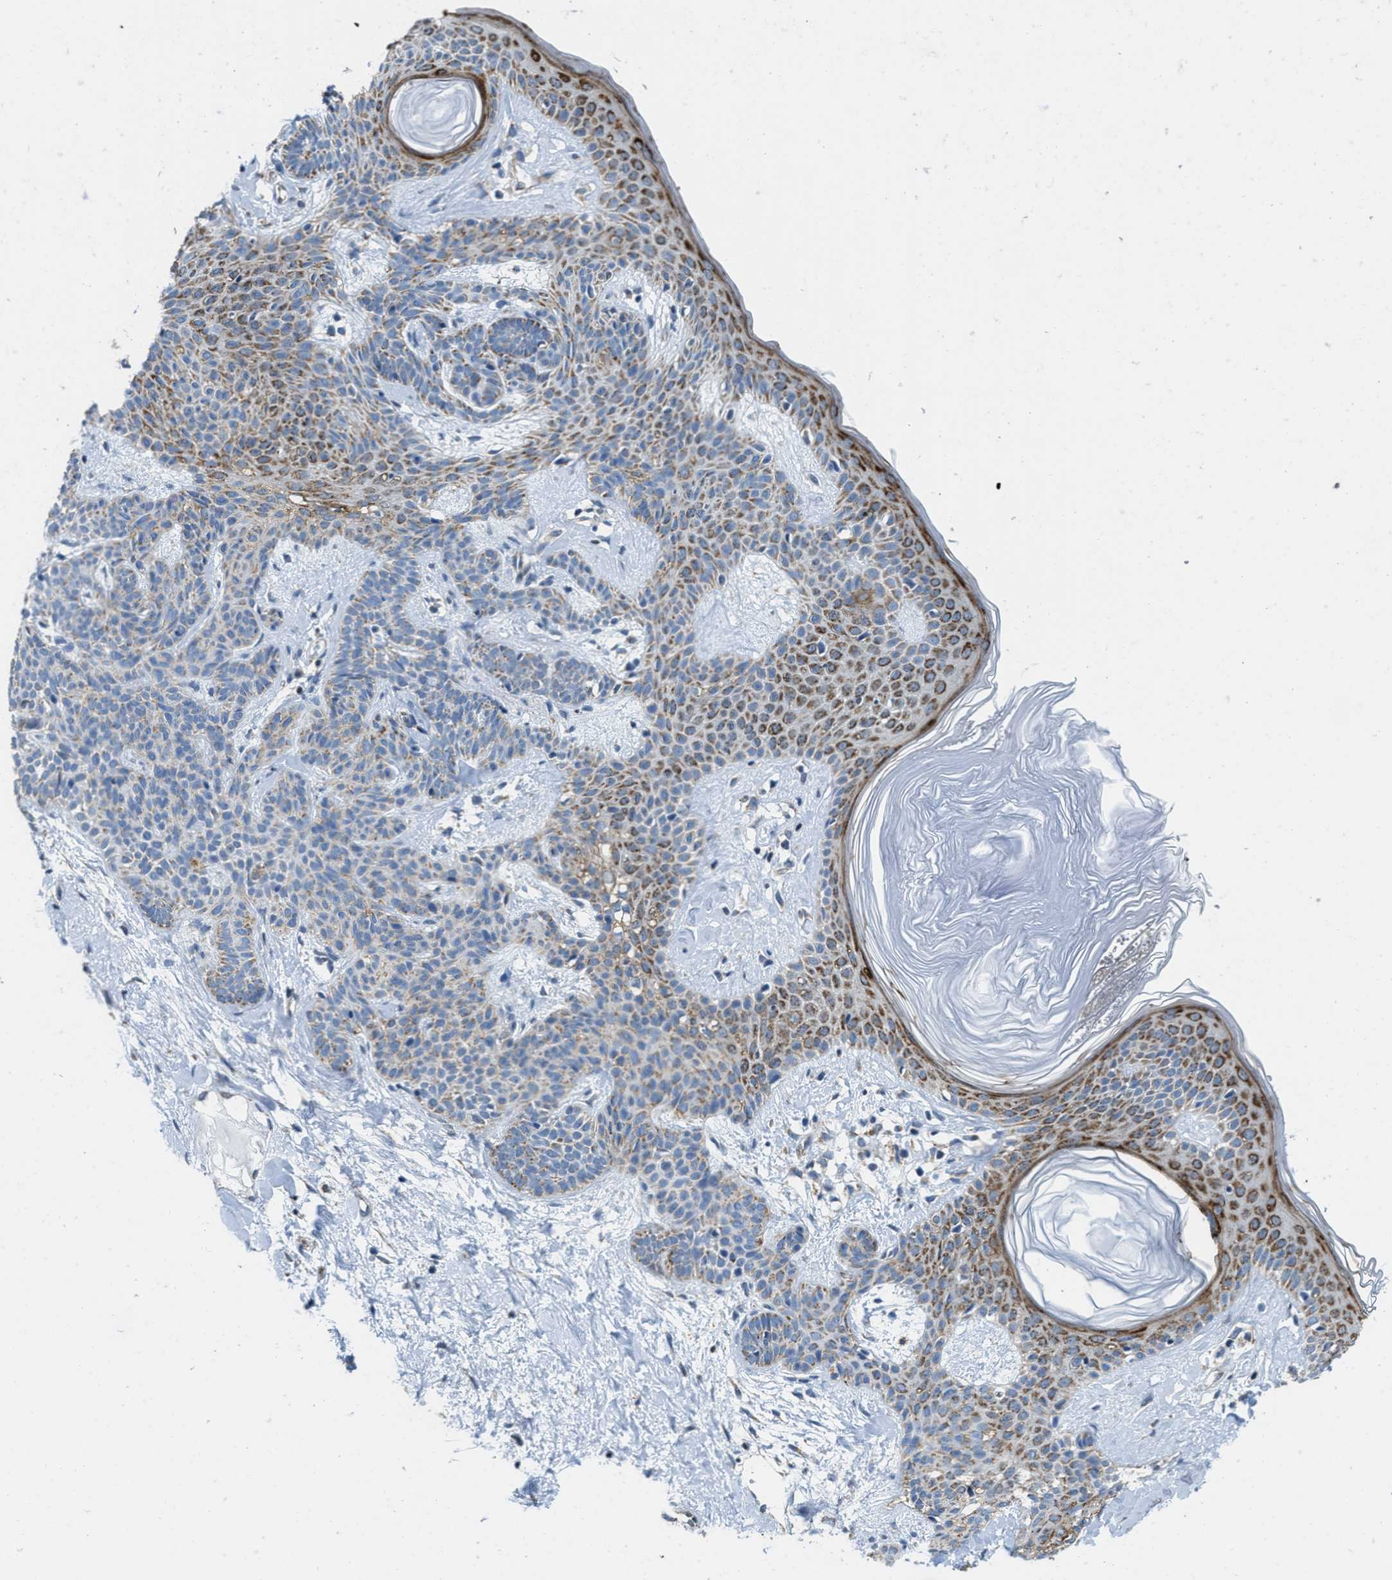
{"staining": {"intensity": "moderate", "quantity": "25%-75%", "location": "cytoplasmic/membranous"}, "tissue": "skin cancer", "cell_type": "Tumor cells", "image_type": "cancer", "snomed": [{"axis": "morphology", "description": "Developmental malformation"}, {"axis": "morphology", "description": "Basal cell carcinoma"}, {"axis": "topography", "description": "Skin"}], "caption": "Human skin basal cell carcinoma stained for a protein (brown) demonstrates moderate cytoplasmic/membranous positive staining in about 25%-75% of tumor cells.", "gene": "TOMM70", "patient": {"sex": "female", "age": 62}}